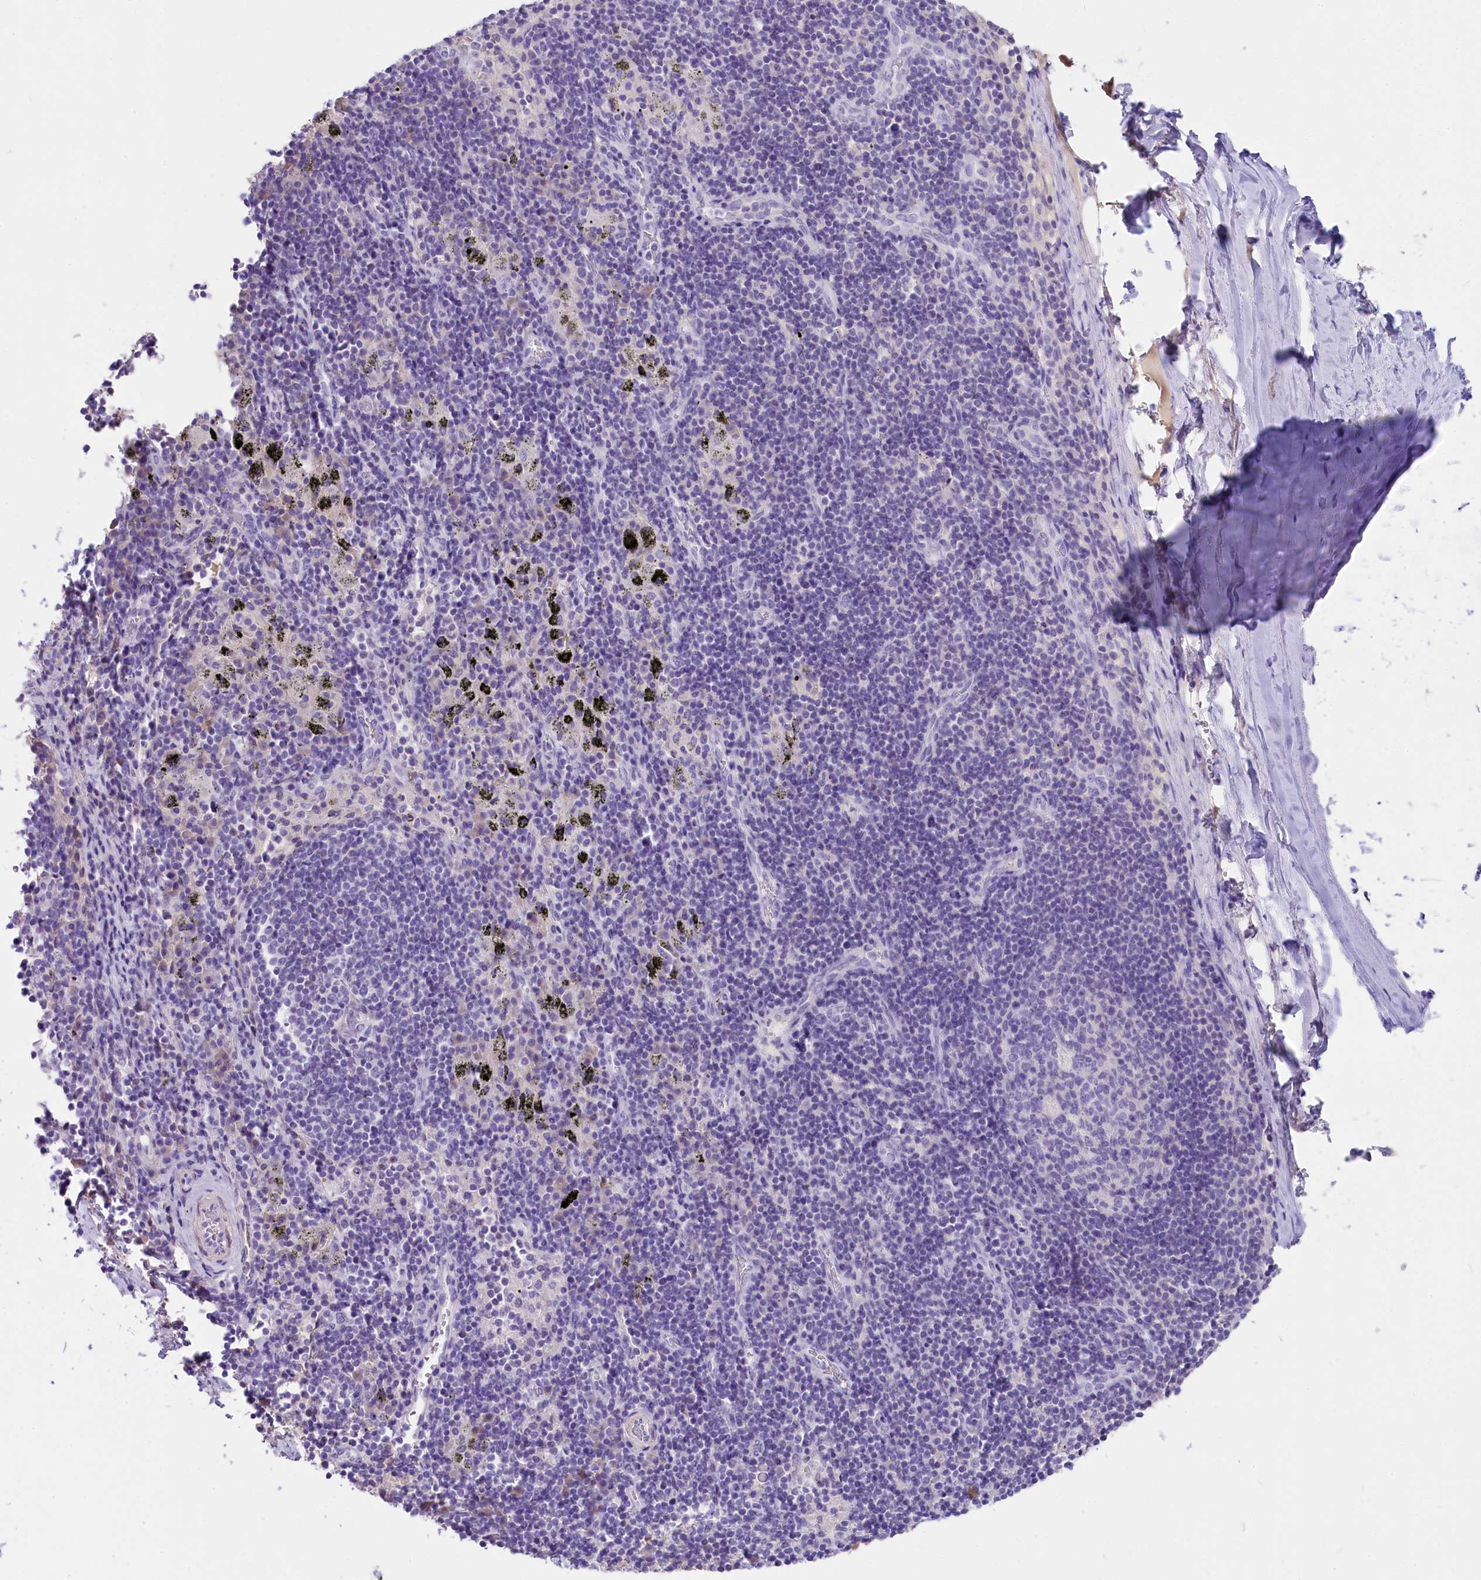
{"staining": {"intensity": "negative", "quantity": "none", "location": "none"}, "tissue": "adipose tissue", "cell_type": "Adipocytes", "image_type": "normal", "snomed": [{"axis": "morphology", "description": "Normal tissue, NOS"}, {"axis": "topography", "description": "Lymph node"}, {"axis": "topography", "description": "Cartilage tissue"}, {"axis": "topography", "description": "Bronchus"}], "caption": "Immunohistochemistry image of unremarkable adipose tissue: human adipose tissue stained with DAB reveals no significant protein staining in adipocytes.", "gene": "SKIDA1", "patient": {"sex": "male", "age": 63}}